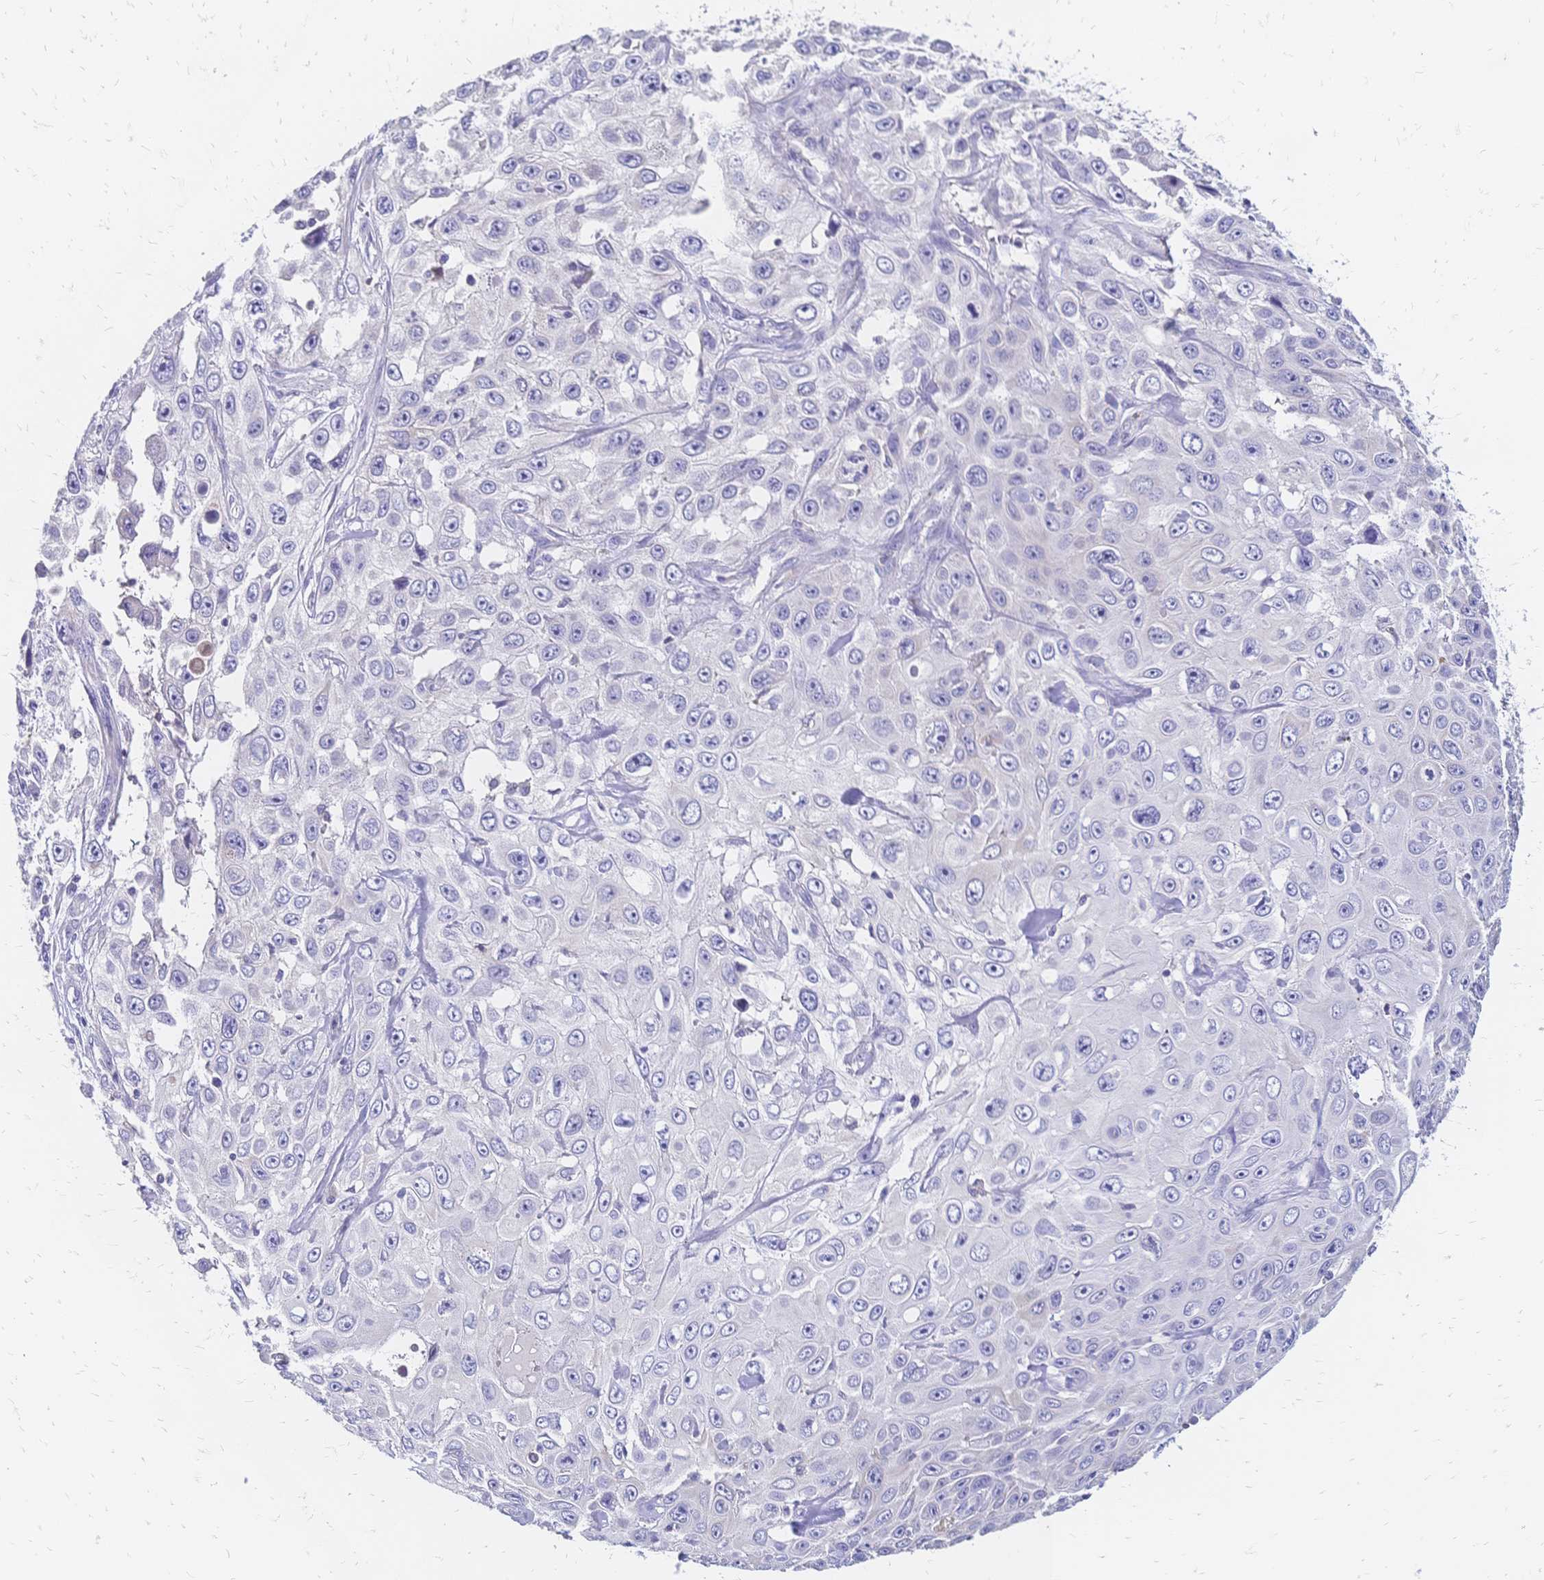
{"staining": {"intensity": "negative", "quantity": "none", "location": "none"}, "tissue": "skin cancer", "cell_type": "Tumor cells", "image_type": "cancer", "snomed": [{"axis": "morphology", "description": "Squamous cell carcinoma, NOS"}, {"axis": "topography", "description": "Skin"}], "caption": "This is a histopathology image of immunohistochemistry staining of skin cancer, which shows no staining in tumor cells.", "gene": "DTNB", "patient": {"sex": "male", "age": 82}}